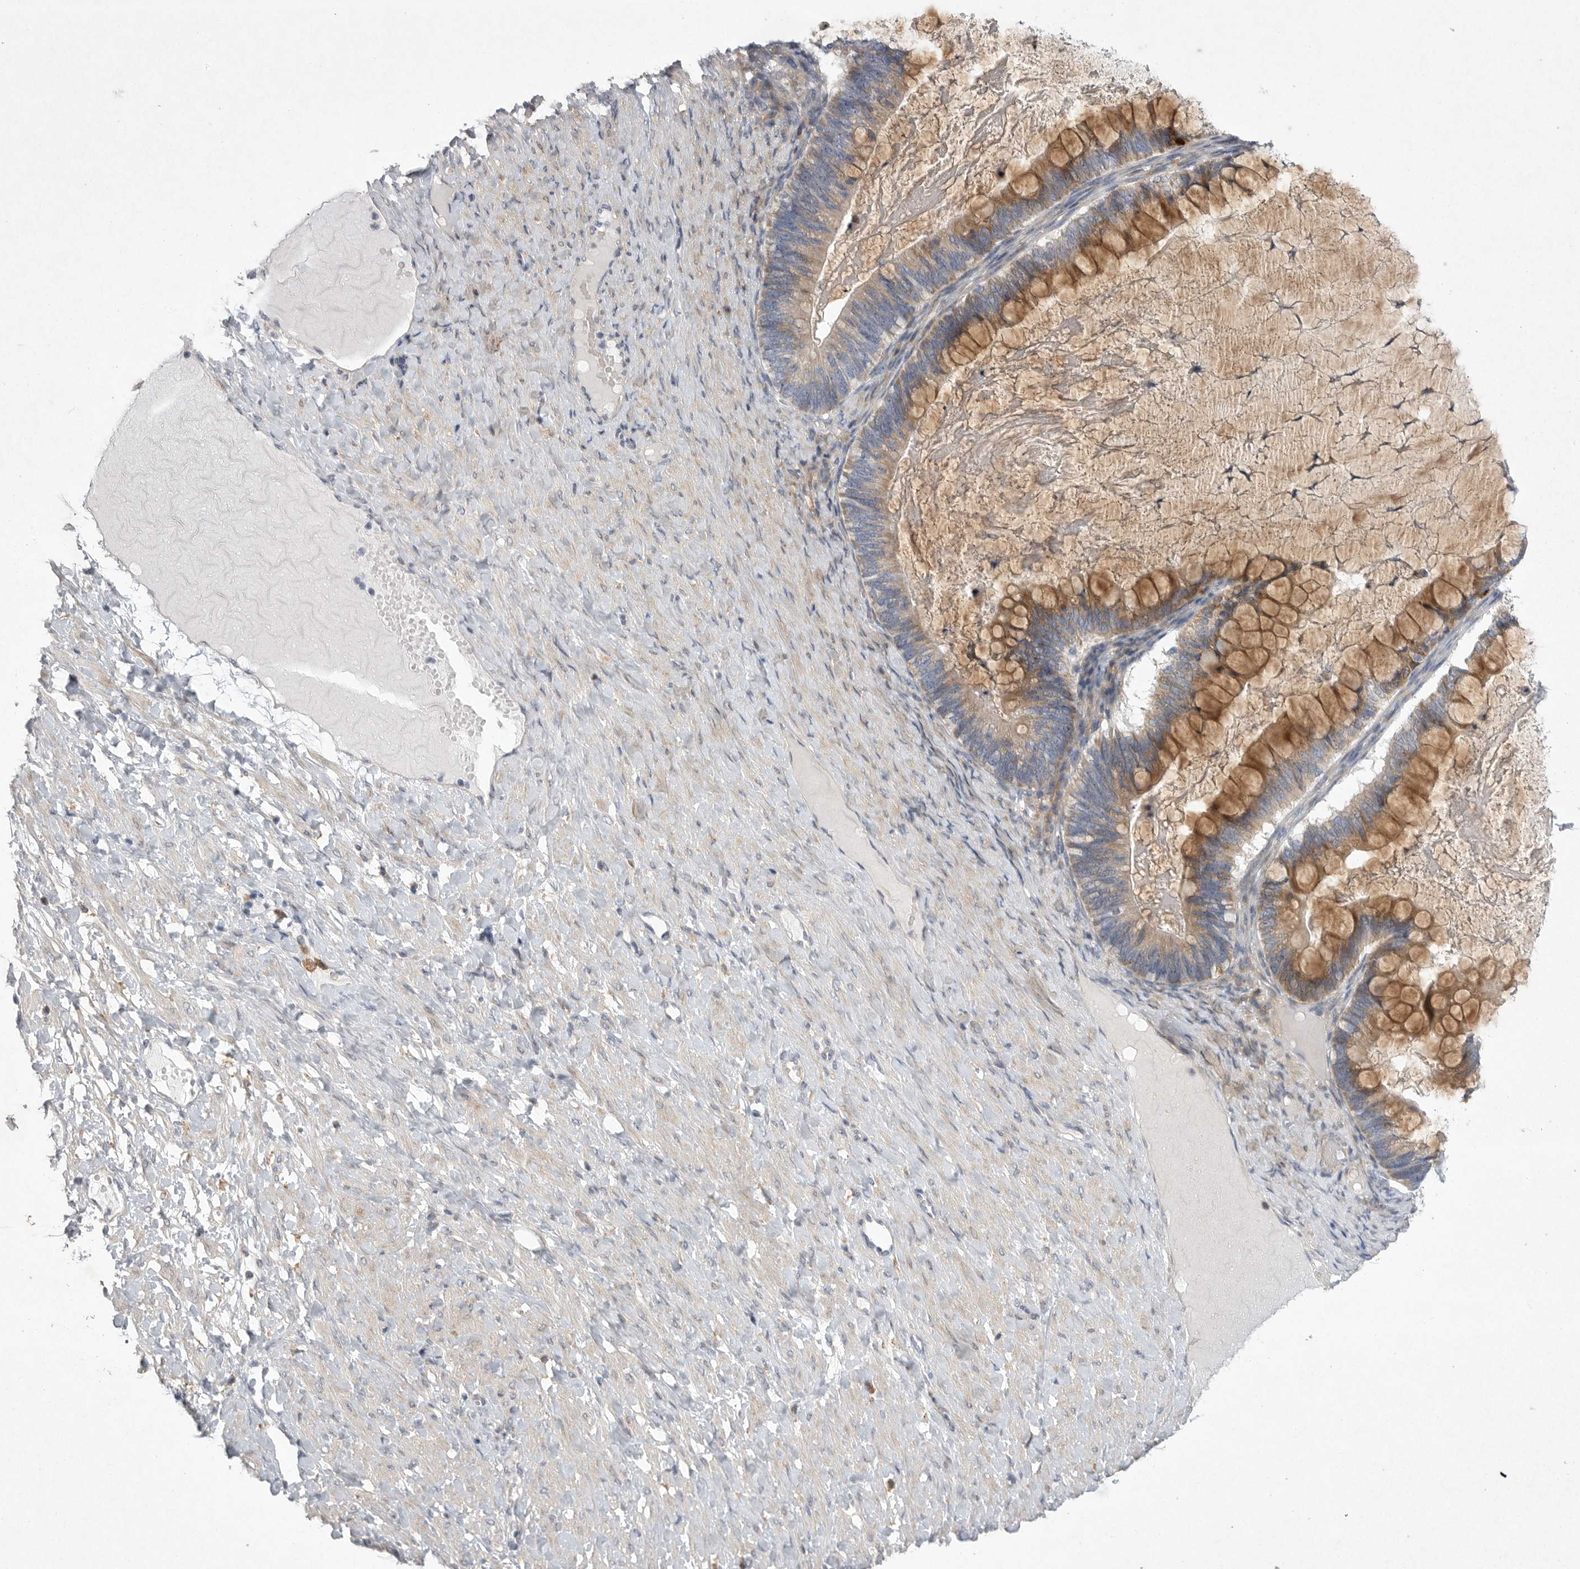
{"staining": {"intensity": "moderate", "quantity": ">75%", "location": "cytoplasmic/membranous"}, "tissue": "ovarian cancer", "cell_type": "Tumor cells", "image_type": "cancer", "snomed": [{"axis": "morphology", "description": "Cystadenocarcinoma, mucinous, NOS"}, {"axis": "topography", "description": "Ovary"}], "caption": "Immunohistochemical staining of human ovarian mucinous cystadenocarcinoma exhibits medium levels of moderate cytoplasmic/membranous protein positivity in about >75% of tumor cells. (brown staining indicates protein expression, while blue staining denotes nuclei).", "gene": "EDEM3", "patient": {"sex": "female", "age": 61}}